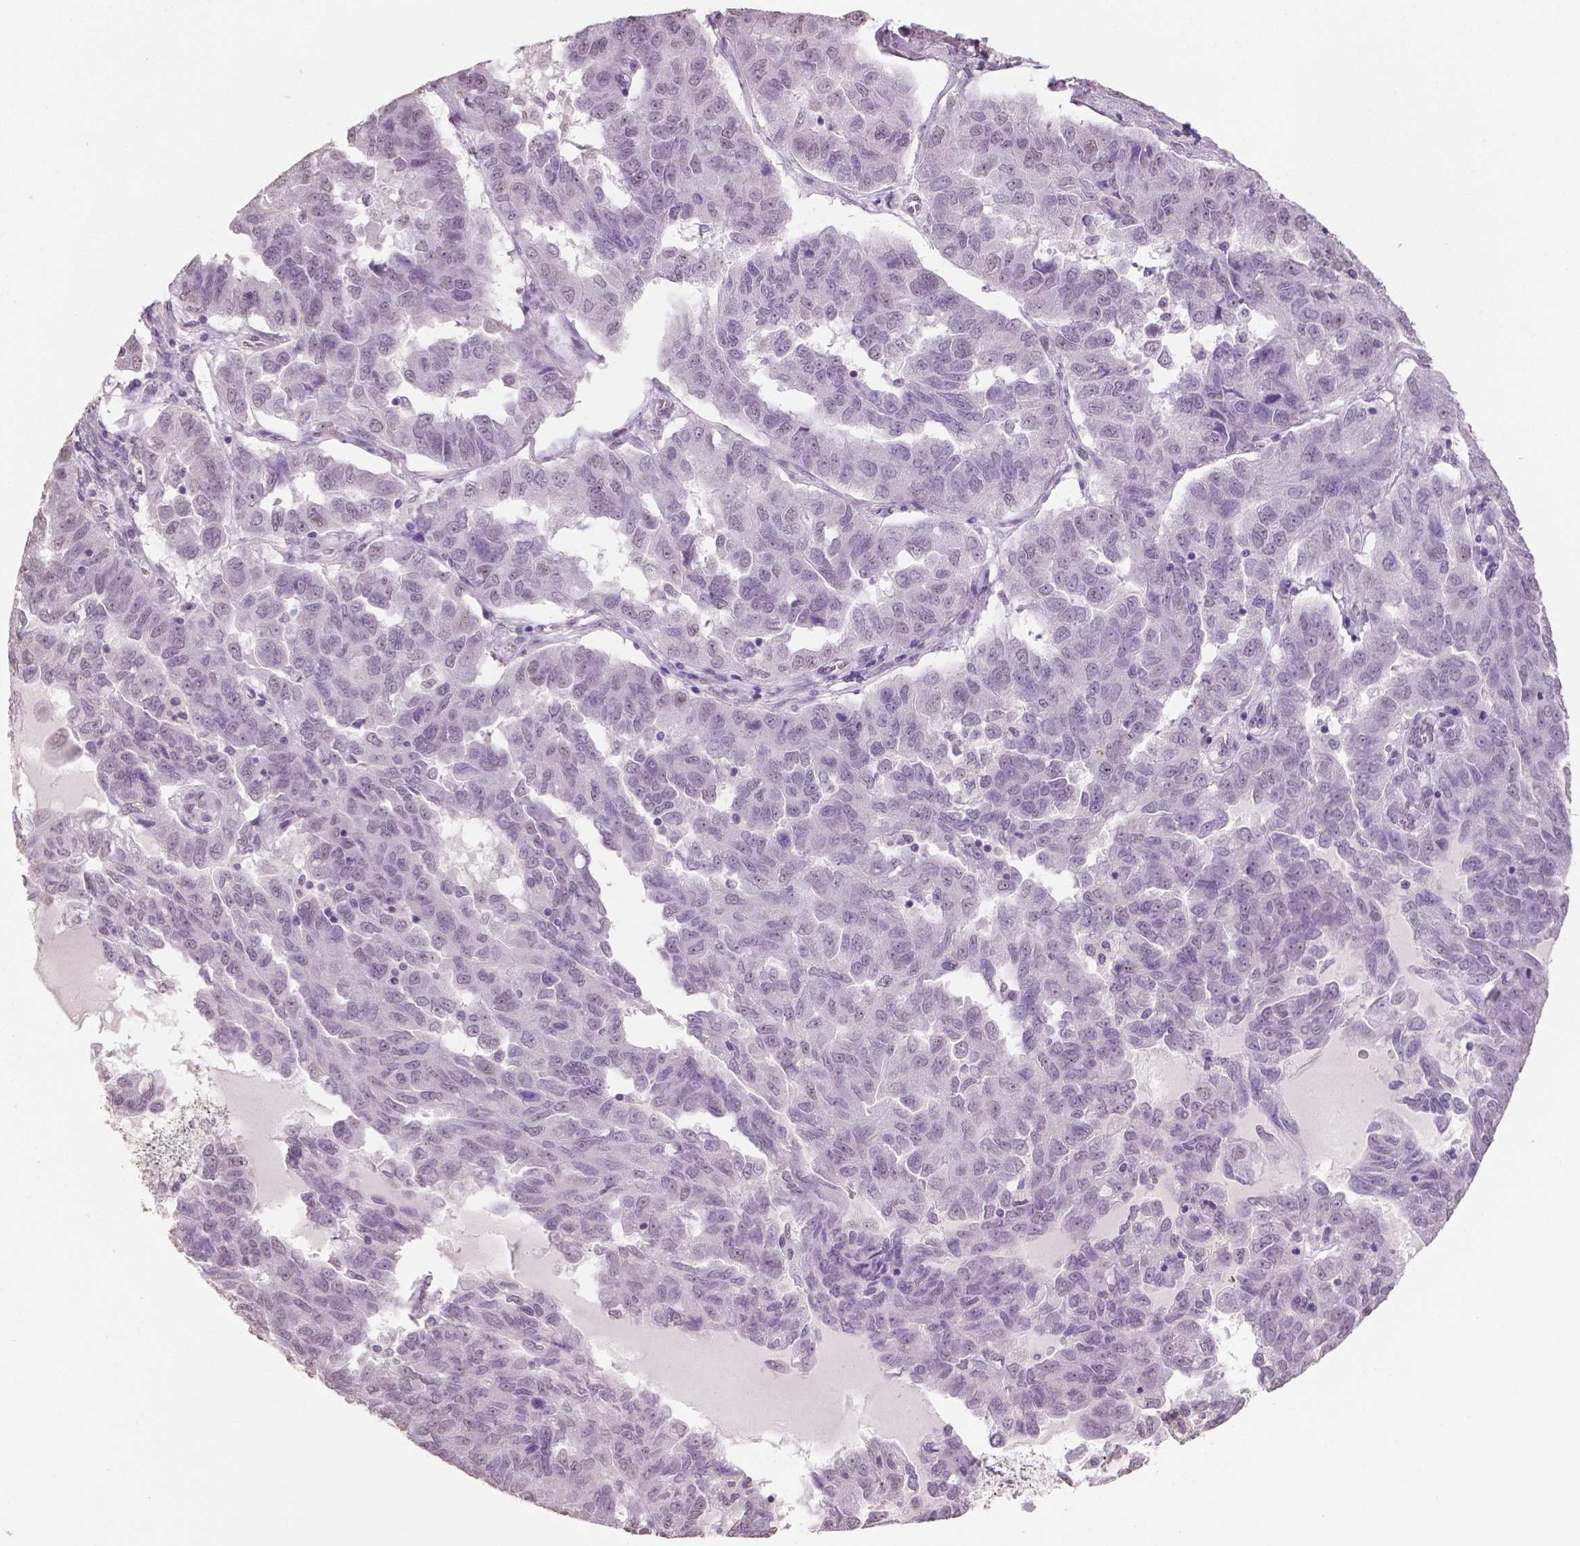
{"staining": {"intensity": "negative", "quantity": "none", "location": "none"}, "tissue": "ovarian cancer", "cell_type": "Tumor cells", "image_type": "cancer", "snomed": [{"axis": "morphology", "description": "Cystadenocarcinoma, serous, NOS"}, {"axis": "topography", "description": "Ovary"}], "caption": "Immunohistochemistry (IHC) photomicrograph of human ovarian serous cystadenocarcinoma stained for a protein (brown), which displays no staining in tumor cells.", "gene": "IGF2BP1", "patient": {"sex": "female", "age": 64}}